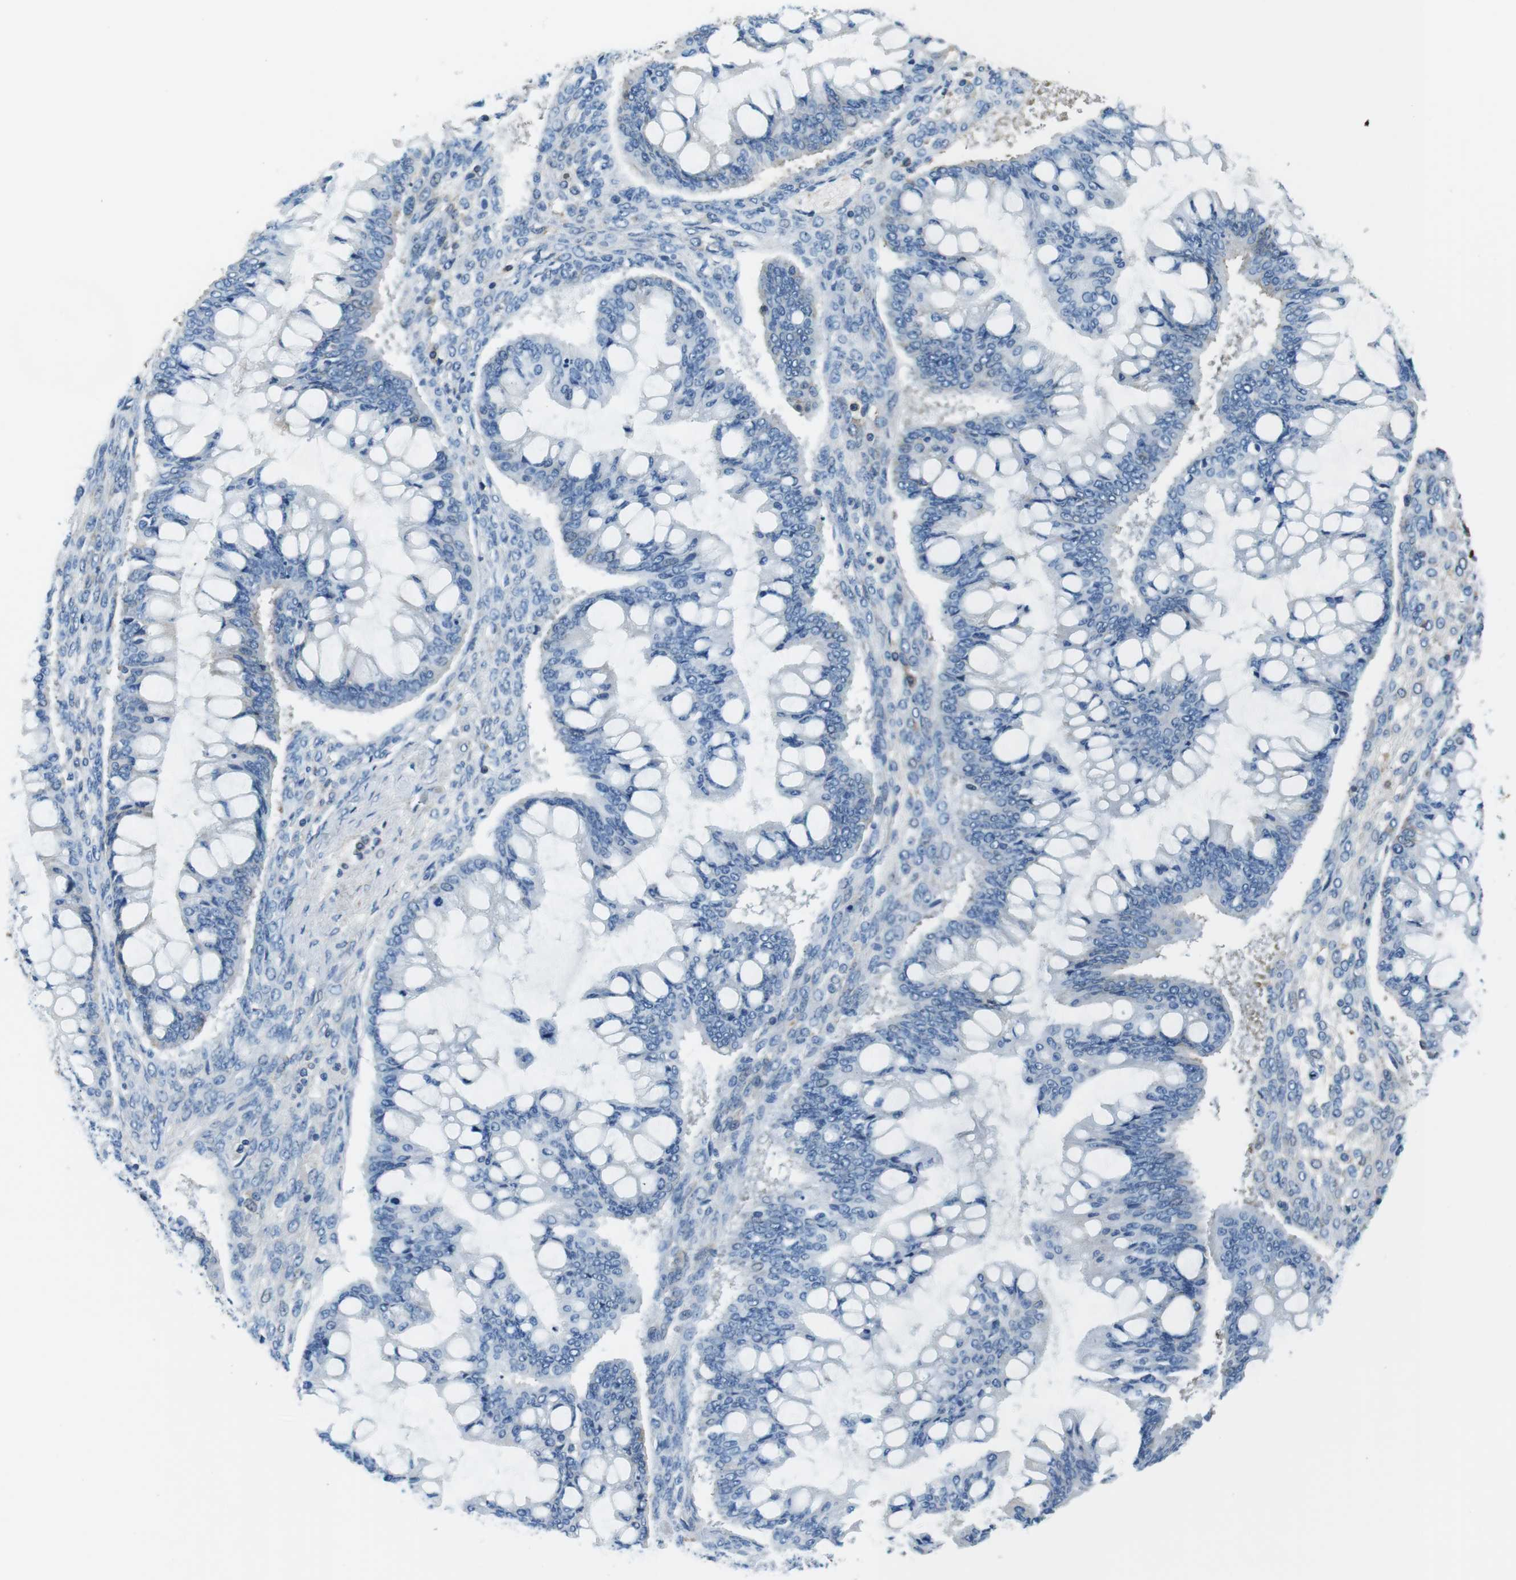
{"staining": {"intensity": "negative", "quantity": "none", "location": "none"}, "tissue": "ovarian cancer", "cell_type": "Tumor cells", "image_type": "cancer", "snomed": [{"axis": "morphology", "description": "Cystadenocarcinoma, mucinous, NOS"}, {"axis": "topography", "description": "Ovary"}], "caption": "Protein analysis of mucinous cystadenocarcinoma (ovarian) demonstrates no significant expression in tumor cells. (DAB immunohistochemistry (IHC) with hematoxylin counter stain).", "gene": "IGKC", "patient": {"sex": "female", "age": 73}}